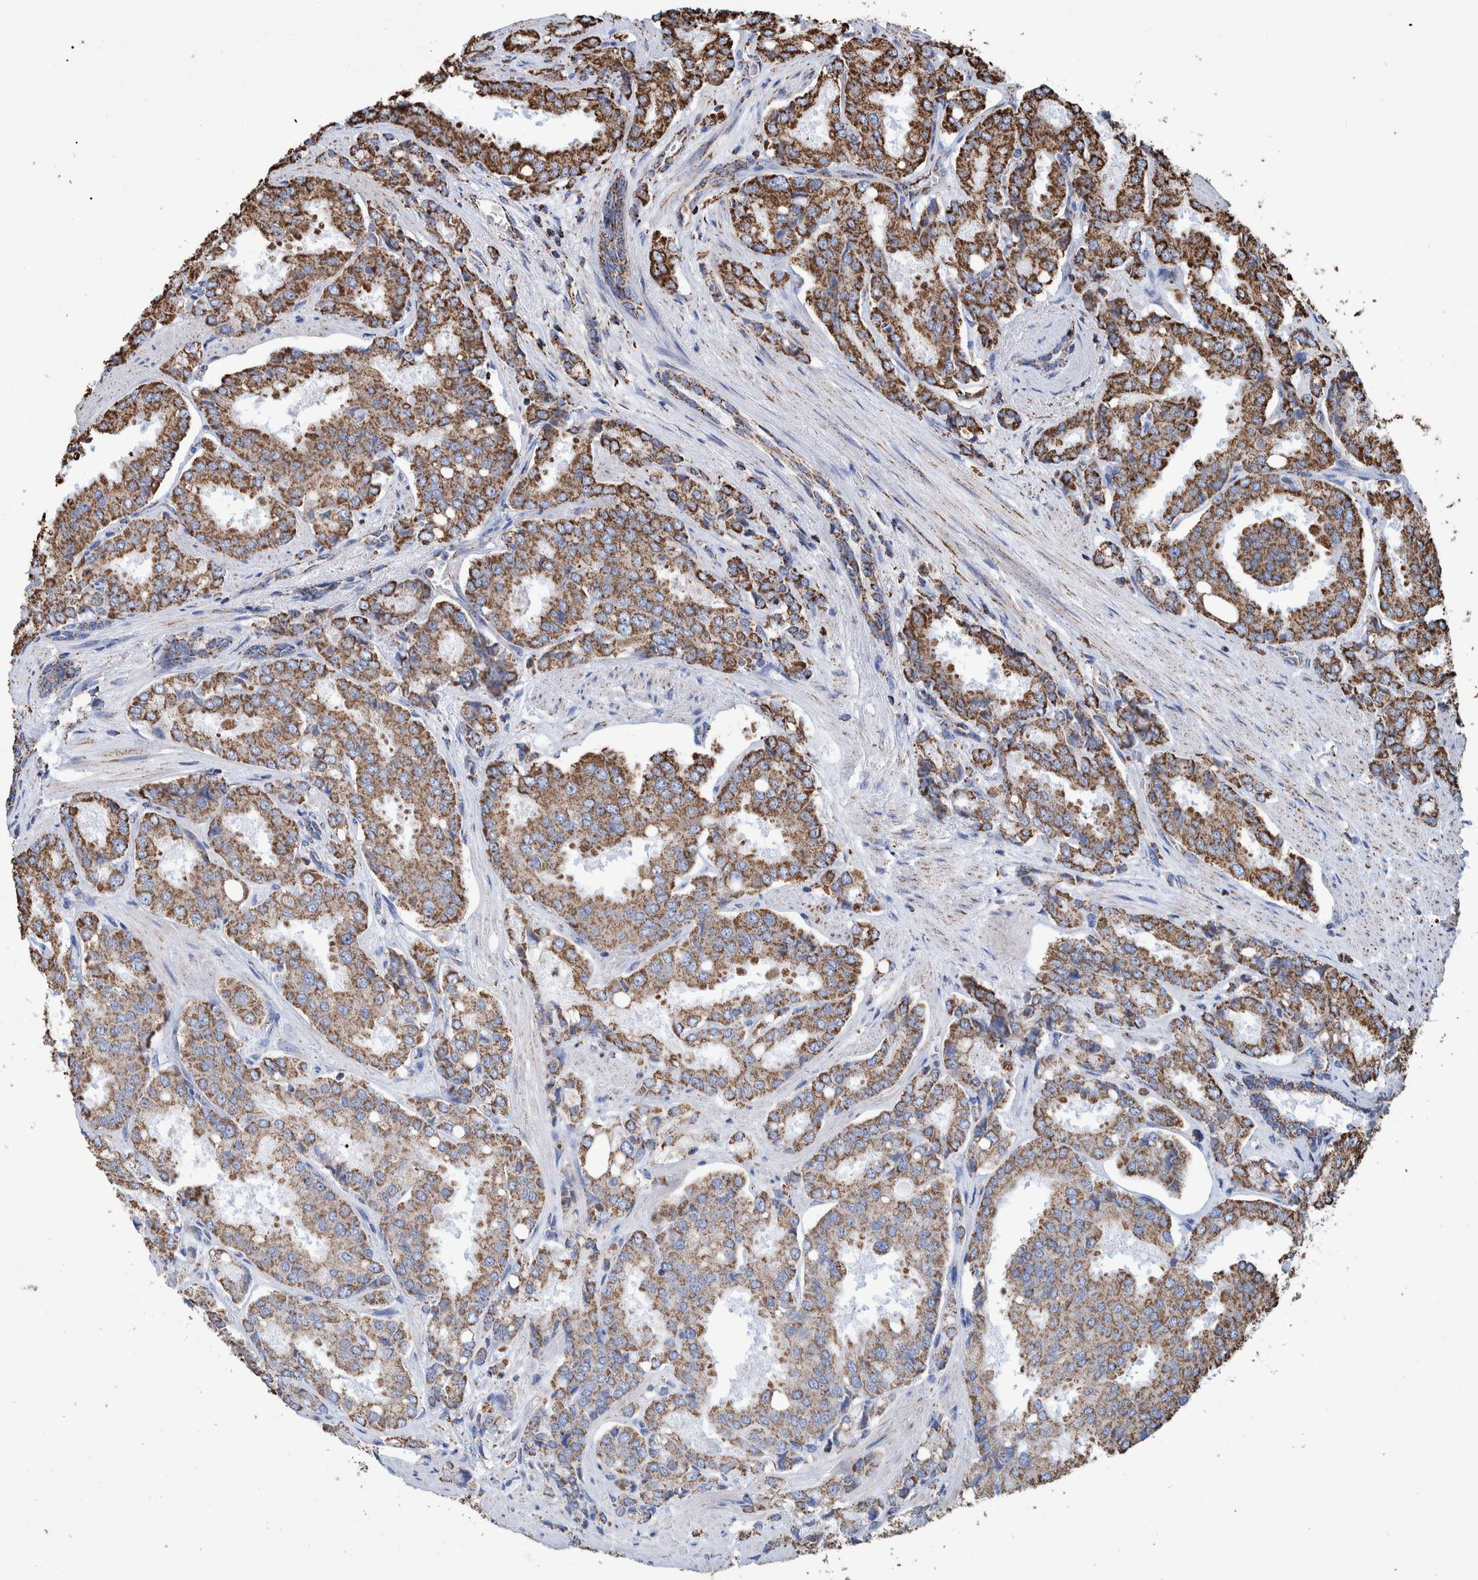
{"staining": {"intensity": "strong", "quantity": ">75%", "location": "cytoplasmic/membranous"}, "tissue": "prostate cancer", "cell_type": "Tumor cells", "image_type": "cancer", "snomed": [{"axis": "morphology", "description": "Adenocarcinoma, High grade"}, {"axis": "topography", "description": "Prostate"}], "caption": "High-grade adenocarcinoma (prostate) was stained to show a protein in brown. There is high levels of strong cytoplasmic/membranous positivity in approximately >75% of tumor cells.", "gene": "VPS26C", "patient": {"sex": "male", "age": 50}}